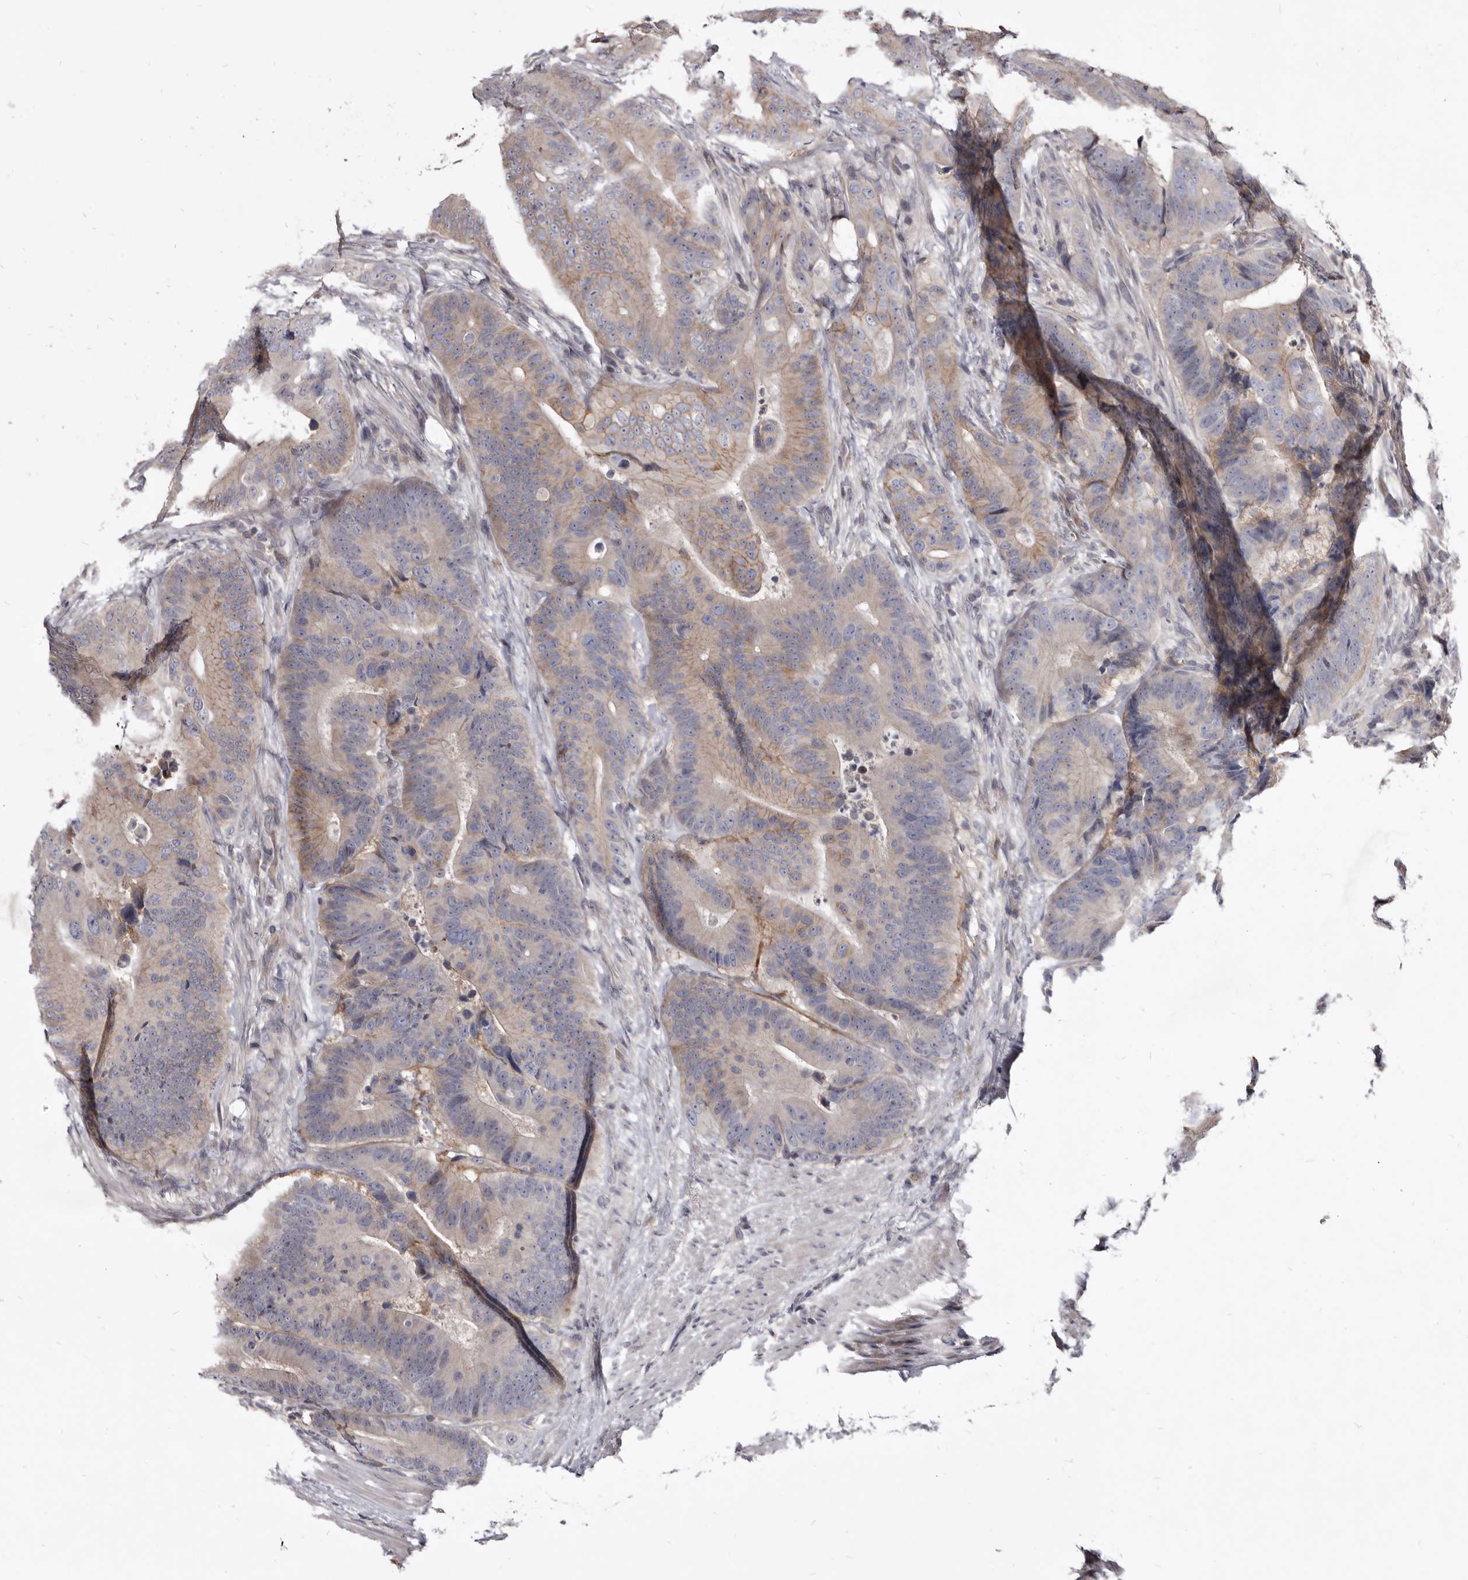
{"staining": {"intensity": "weak", "quantity": "25%-75%", "location": "cytoplasmic/membranous"}, "tissue": "colorectal cancer", "cell_type": "Tumor cells", "image_type": "cancer", "snomed": [{"axis": "morphology", "description": "Adenocarcinoma, NOS"}, {"axis": "topography", "description": "Colon"}], "caption": "This micrograph shows immunohistochemistry (IHC) staining of human colorectal adenocarcinoma, with low weak cytoplasmic/membranous expression in about 25%-75% of tumor cells.", "gene": "FAS", "patient": {"sex": "male", "age": 83}}